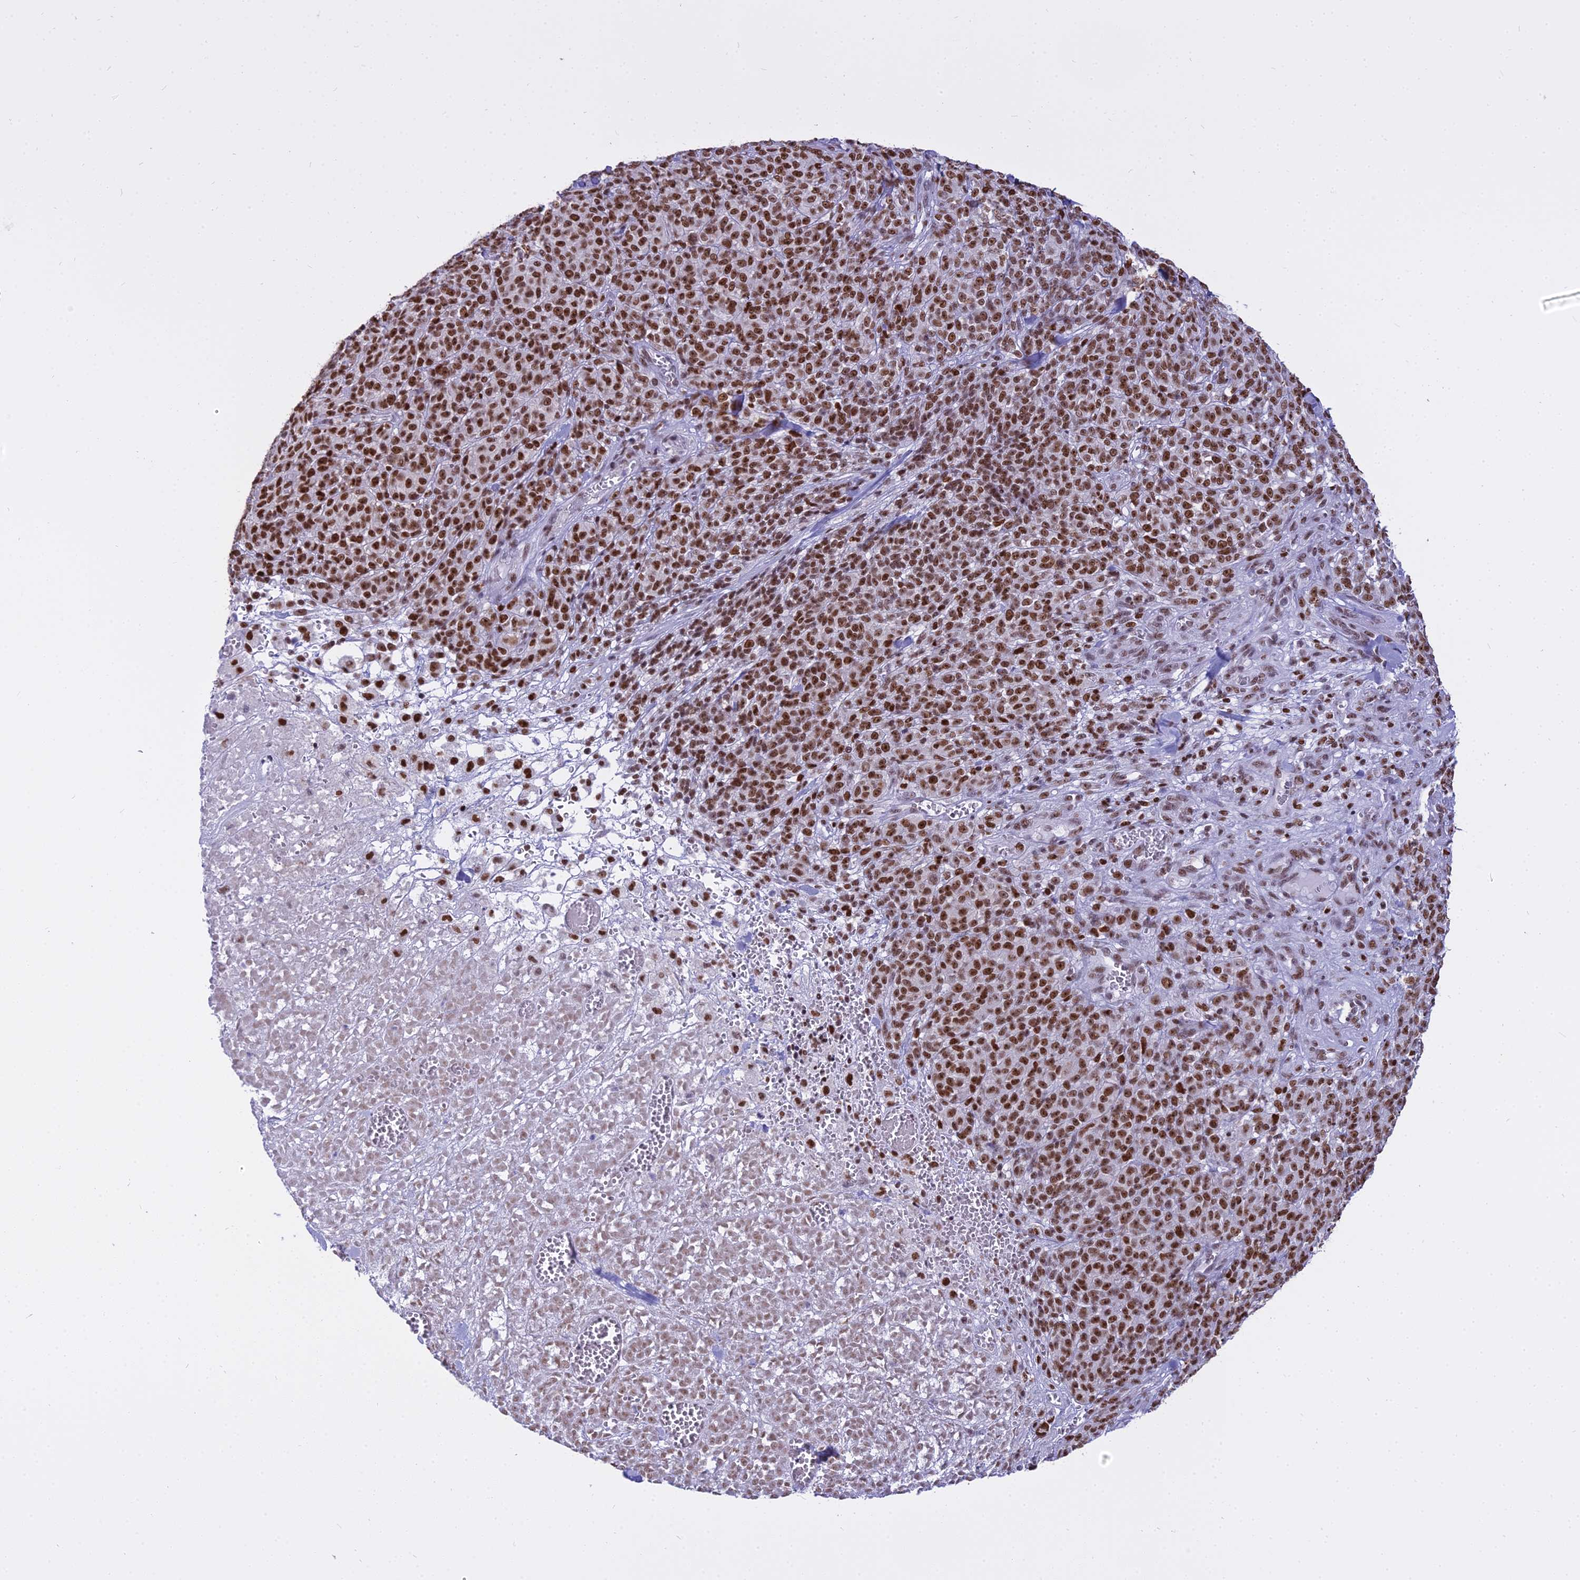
{"staining": {"intensity": "strong", "quantity": ">75%", "location": "nuclear"}, "tissue": "melanoma", "cell_type": "Tumor cells", "image_type": "cancer", "snomed": [{"axis": "morphology", "description": "Normal tissue, NOS"}, {"axis": "morphology", "description": "Malignant melanoma, NOS"}, {"axis": "topography", "description": "Skin"}], "caption": "An image of malignant melanoma stained for a protein shows strong nuclear brown staining in tumor cells. Using DAB (brown) and hematoxylin (blue) stains, captured at high magnification using brightfield microscopy.", "gene": "PARP1", "patient": {"sex": "female", "age": 34}}